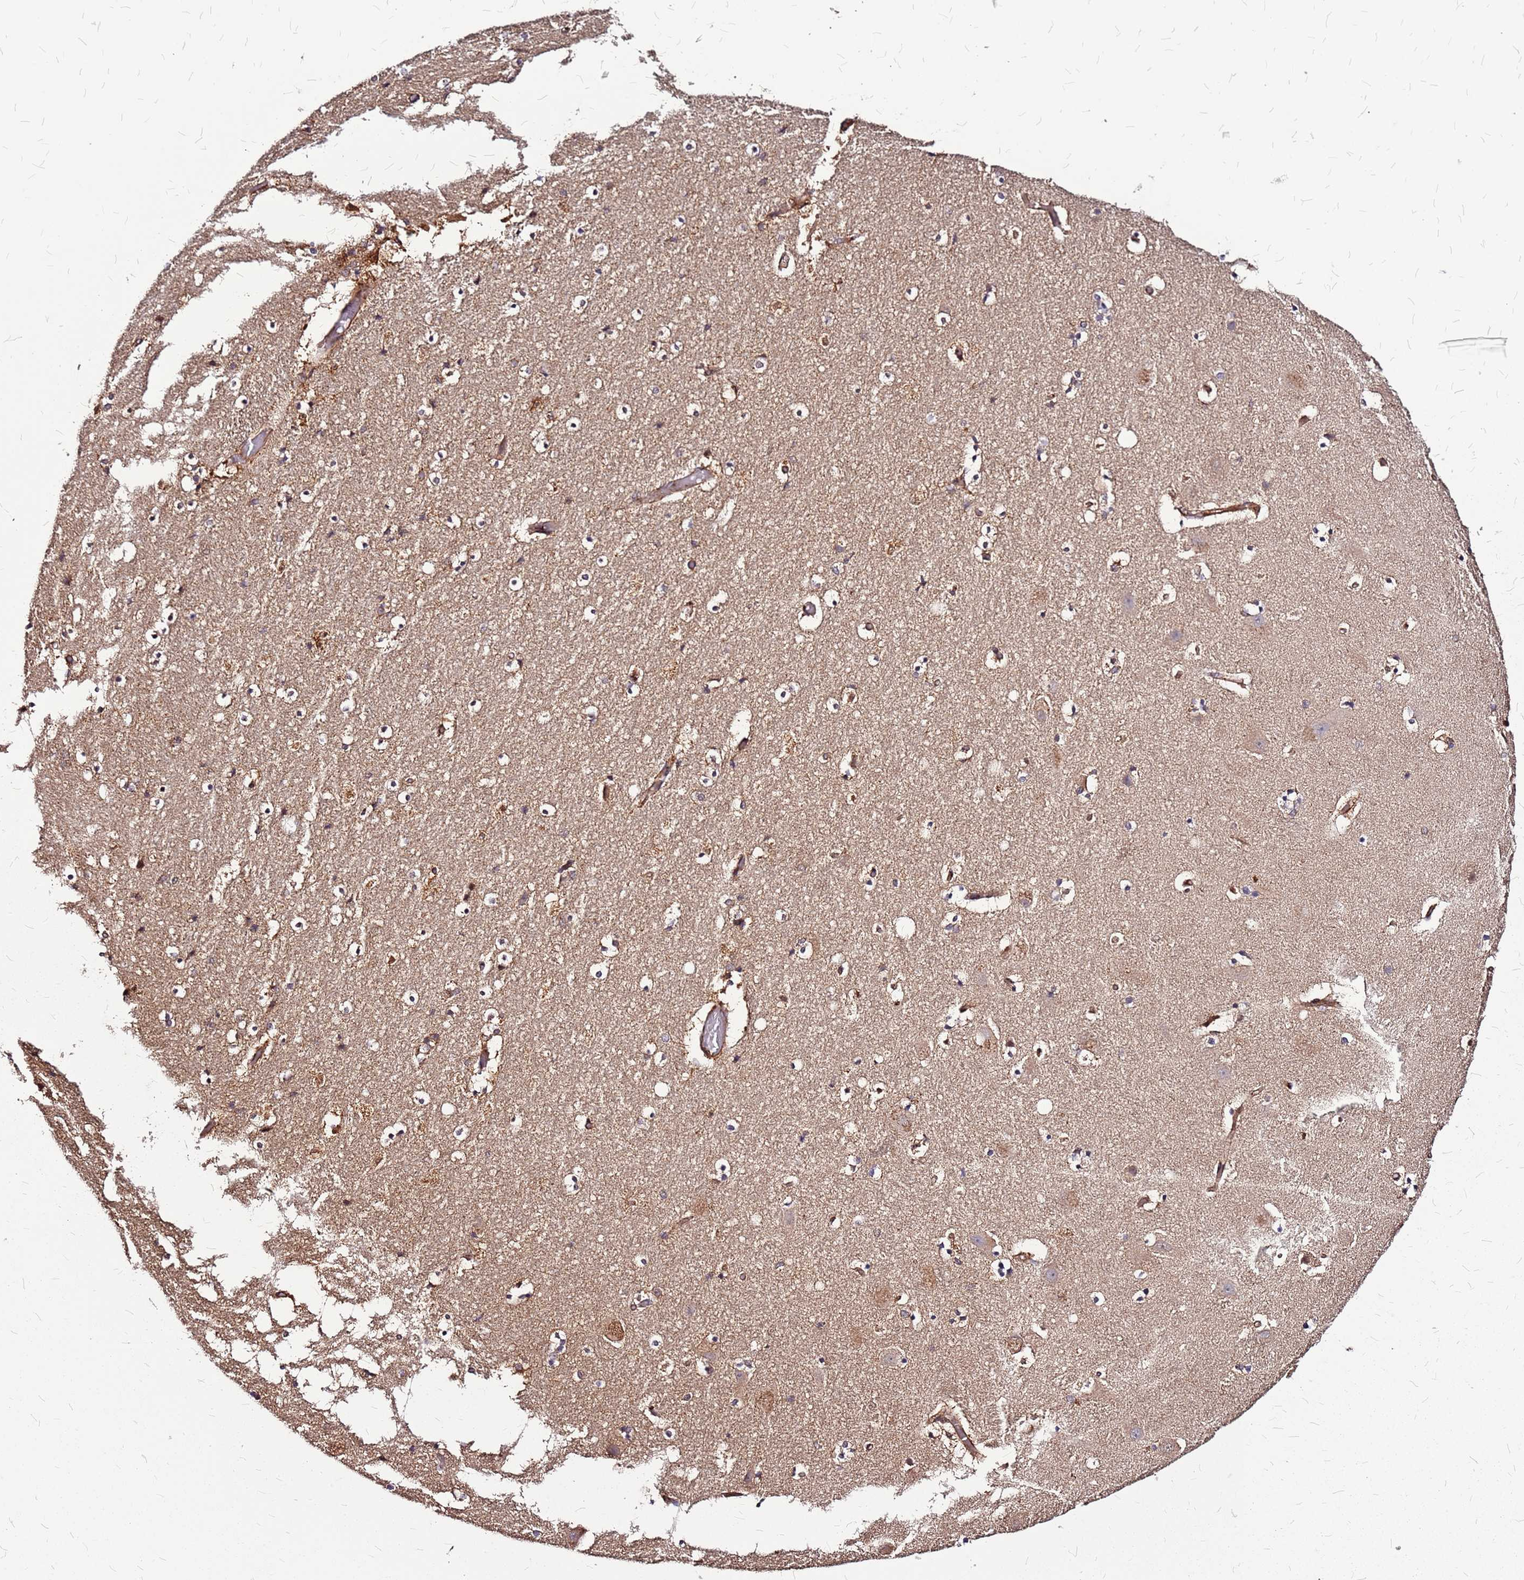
{"staining": {"intensity": "moderate", "quantity": "25%-75%", "location": "cytoplasmic/membranous"}, "tissue": "hippocampus", "cell_type": "Glial cells", "image_type": "normal", "snomed": [{"axis": "morphology", "description": "Normal tissue, NOS"}, {"axis": "topography", "description": "Hippocampus"}], "caption": "Glial cells show medium levels of moderate cytoplasmic/membranous staining in approximately 25%-75% of cells in normal hippocampus.", "gene": "LYPLAL1", "patient": {"sex": "female", "age": 52}}